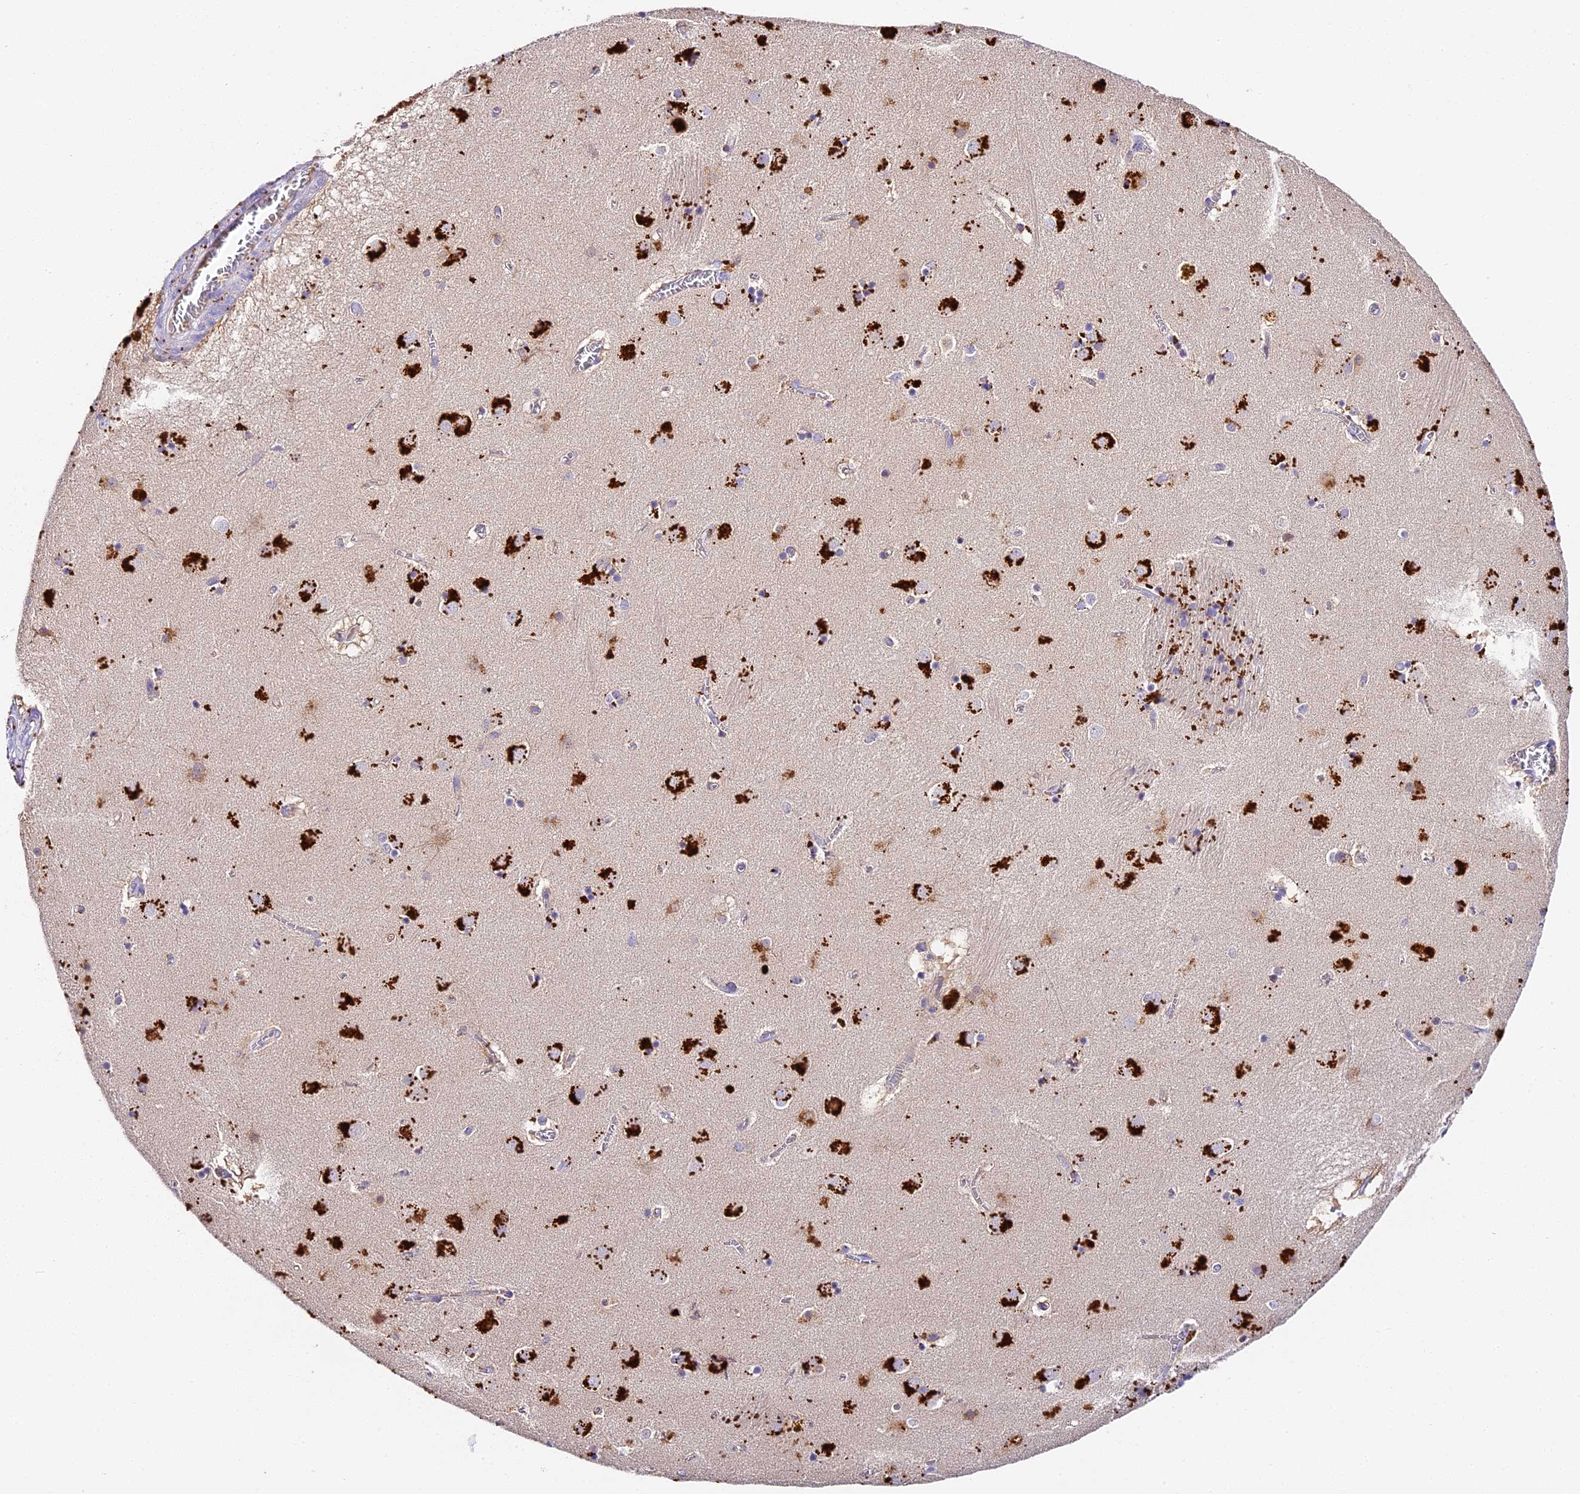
{"staining": {"intensity": "strong", "quantity": "<25%", "location": "cytoplasmic/membranous"}, "tissue": "caudate", "cell_type": "Glial cells", "image_type": "normal", "snomed": [{"axis": "morphology", "description": "Normal tissue, NOS"}, {"axis": "topography", "description": "Lateral ventricle wall"}], "caption": "Unremarkable caudate was stained to show a protein in brown. There is medium levels of strong cytoplasmic/membranous expression in approximately <25% of glial cells.", "gene": "LYPD6", "patient": {"sex": "male", "age": 70}}